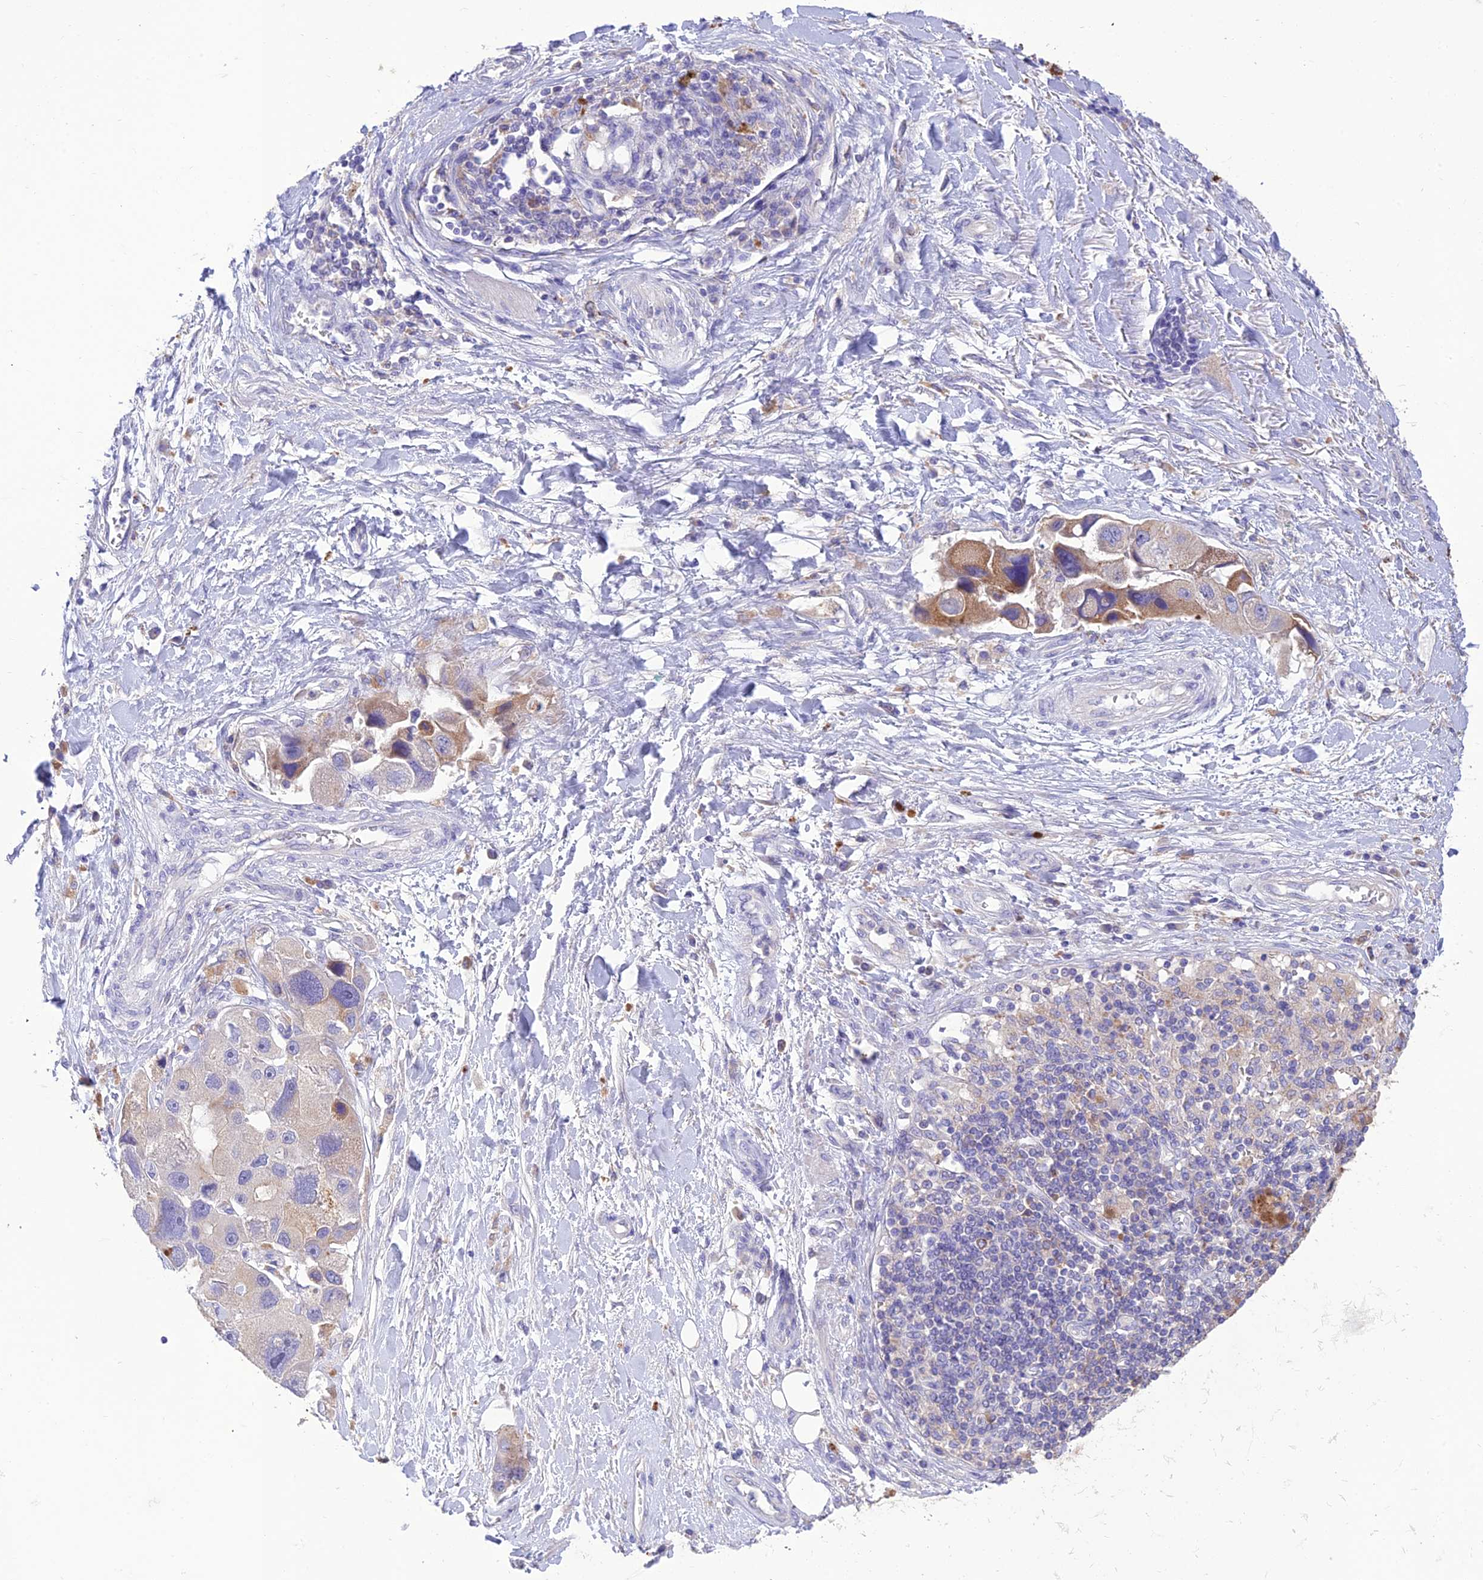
{"staining": {"intensity": "moderate", "quantity": "25%-75%", "location": "cytoplasmic/membranous"}, "tissue": "lung cancer", "cell_type": "Tumor cells", "image_type": "cancer", "snomed": [{"axis": "morphology", "description": "Adenocarcinoma, NOS"}, {"axis": "topography", "description": "Lung"}], "caption": "Approximately 25%-75% of tumor cells in lung cancer (adenocarcinoma) demonstrate moderate cytoplasmic/membranous protein positivity as visualized by brown immunohistochemical staining.", "gene": "SFT2D2", "patient": {"sex": "female", "age": 54}}